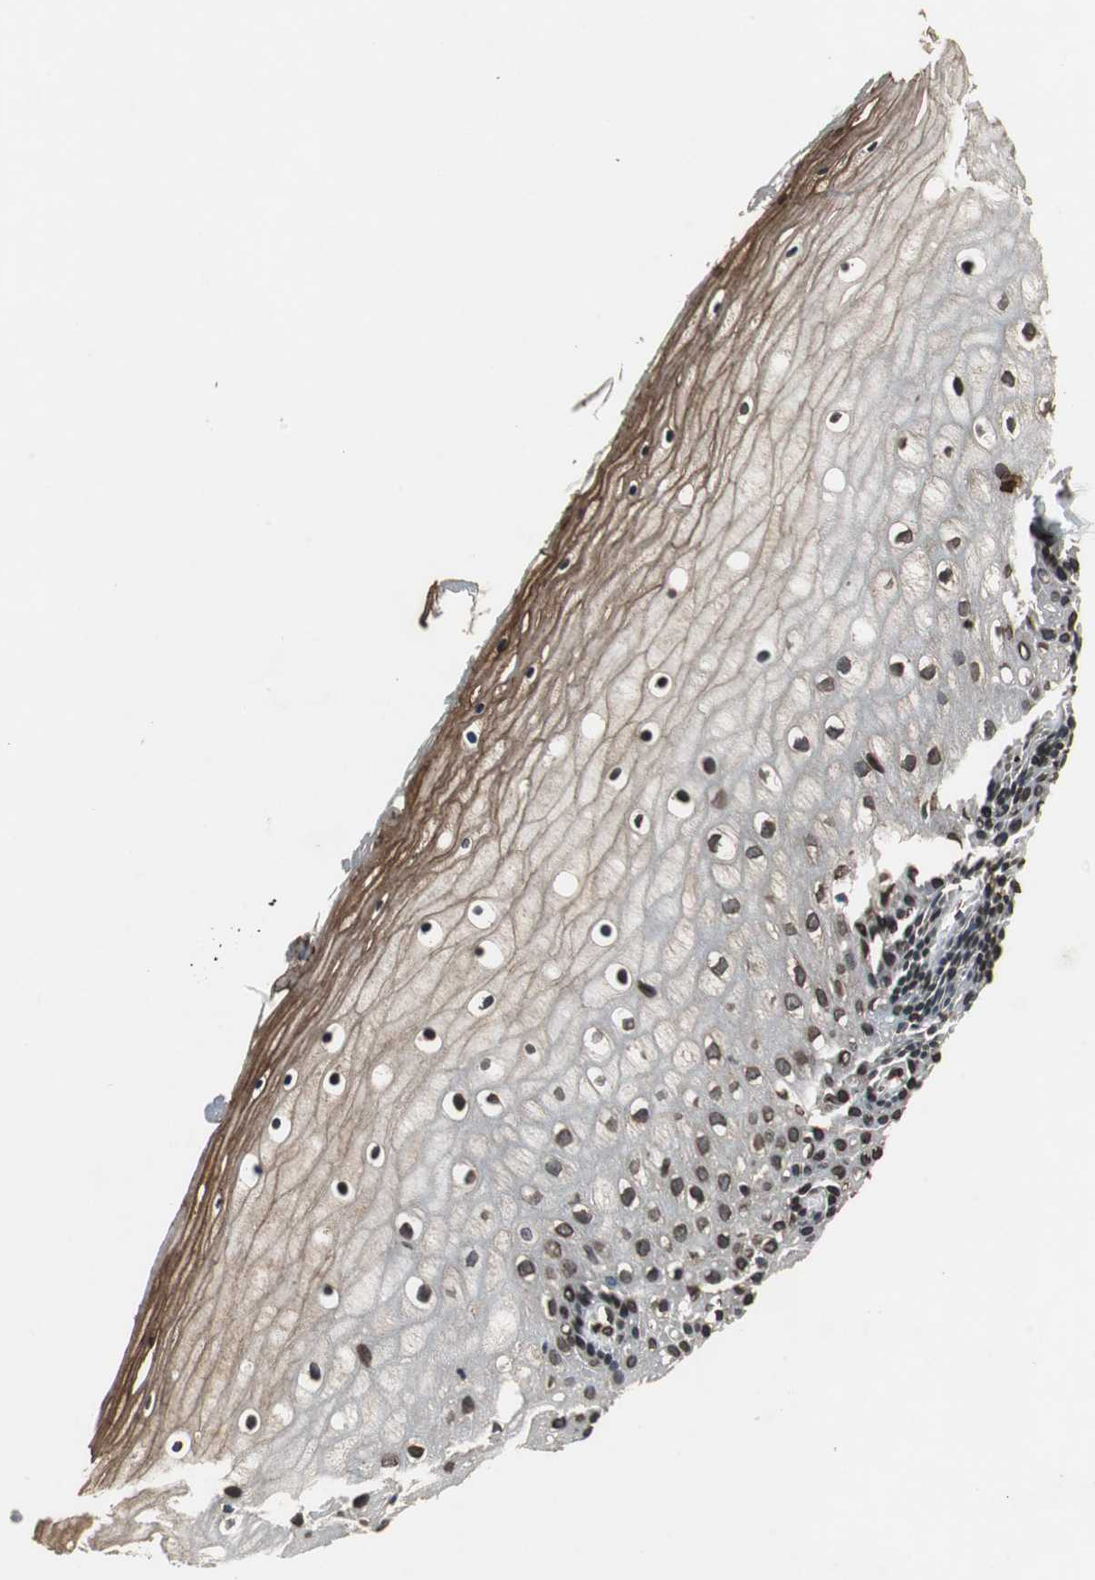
{"staining": {"intensity": "strong", "quantity": ">75%", "location": "cytoplasmic/membranous,nuclear"}, "tissue": "vagina", "cell_type": "Squamous epithelial cells", "image_type": "normal", "snomed": [{"axis": "morphology", "description": "Normal tissue, NOS"}, {"axis": "topography", "description": "Vagina"}], "caption": "Immunohistochemical staining of unremarkable vagina shows strong cytoplasmic/membranous,nuclear protein staining in approximately >75% of squamous epithelial cells. The staining was performed using DAB to visualize the protein expression in brown, while the nuclei were stained in blue with hematoxylin (Magnification: 20x).", "gene": "LMNA", "patient": {"sex": "female", "age": 46}}